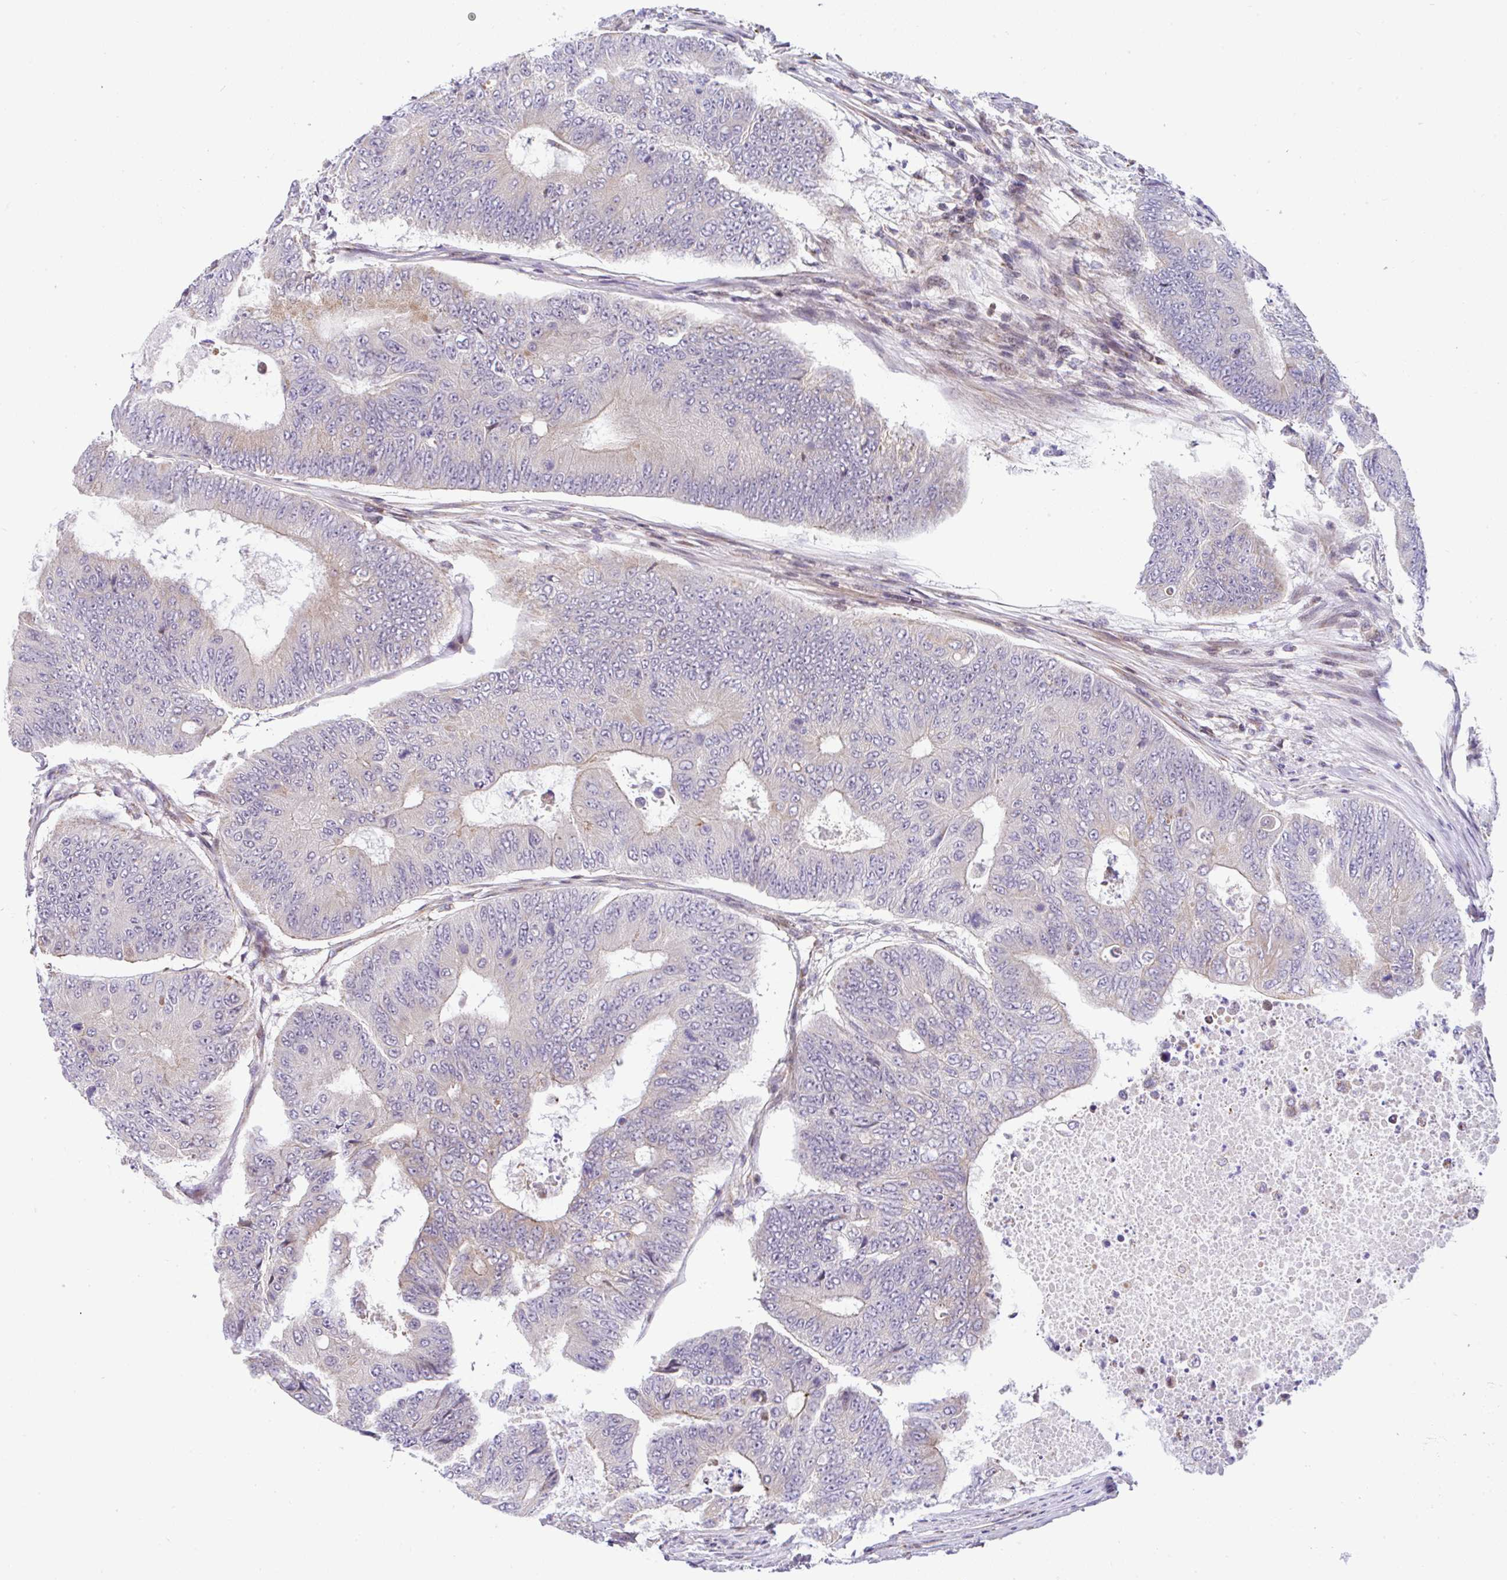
{"staining": {"intensity": "negative", "quantity": "none", "location": "none"}, "tissue": "colorectal cancer", "cell_type": "Tumor cells", "image_type": "cancer", "snomed": [{"axis": "morphology", "description": "Adenocarcinoma, NOS"}, {"axis": "topography", "description": "Colon"}], "caption": "Human adenocarcinoma (colorectal) stained for a protein using IHC shows no expression in tumor cells.", "gene": "FIGNL1", "patient": {"sex": "female", "age": 48}}